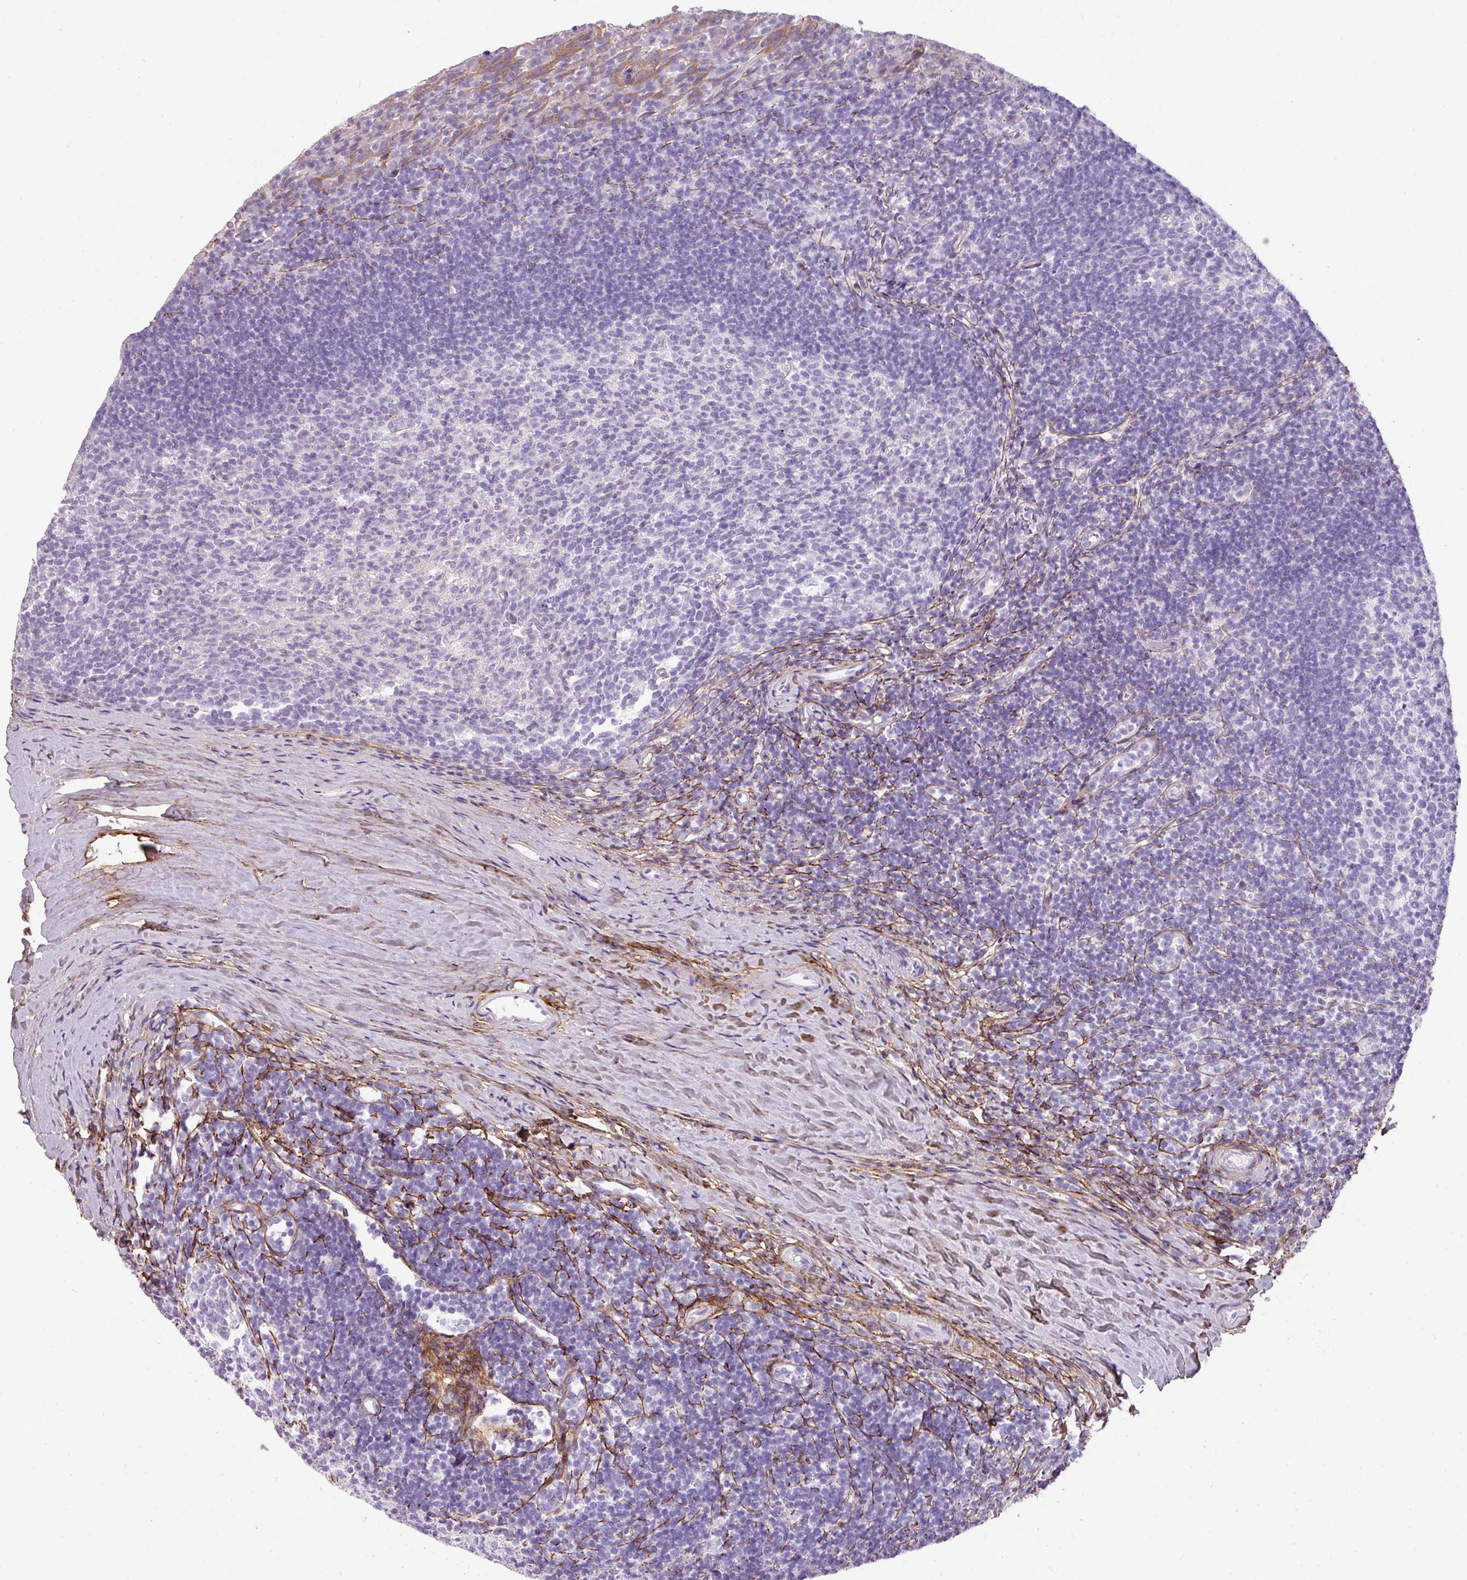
{"staining": {"intensity": "negative", "quantity": "none", "location": "none"}, "tissue": "tonsil", "cell_type": "Germinal center cells", "image_type": "normal", "snomed": [{"axis": "morphology", "description": "Normal tissue, NOS"}, {"axis": "topography", "description": "Tonsil"}], "caption": "Germinal center cells show no significant positivity in benign tonsil.", "gene": "PARD6G", "patient": {"sex": "female", "age": 10}}